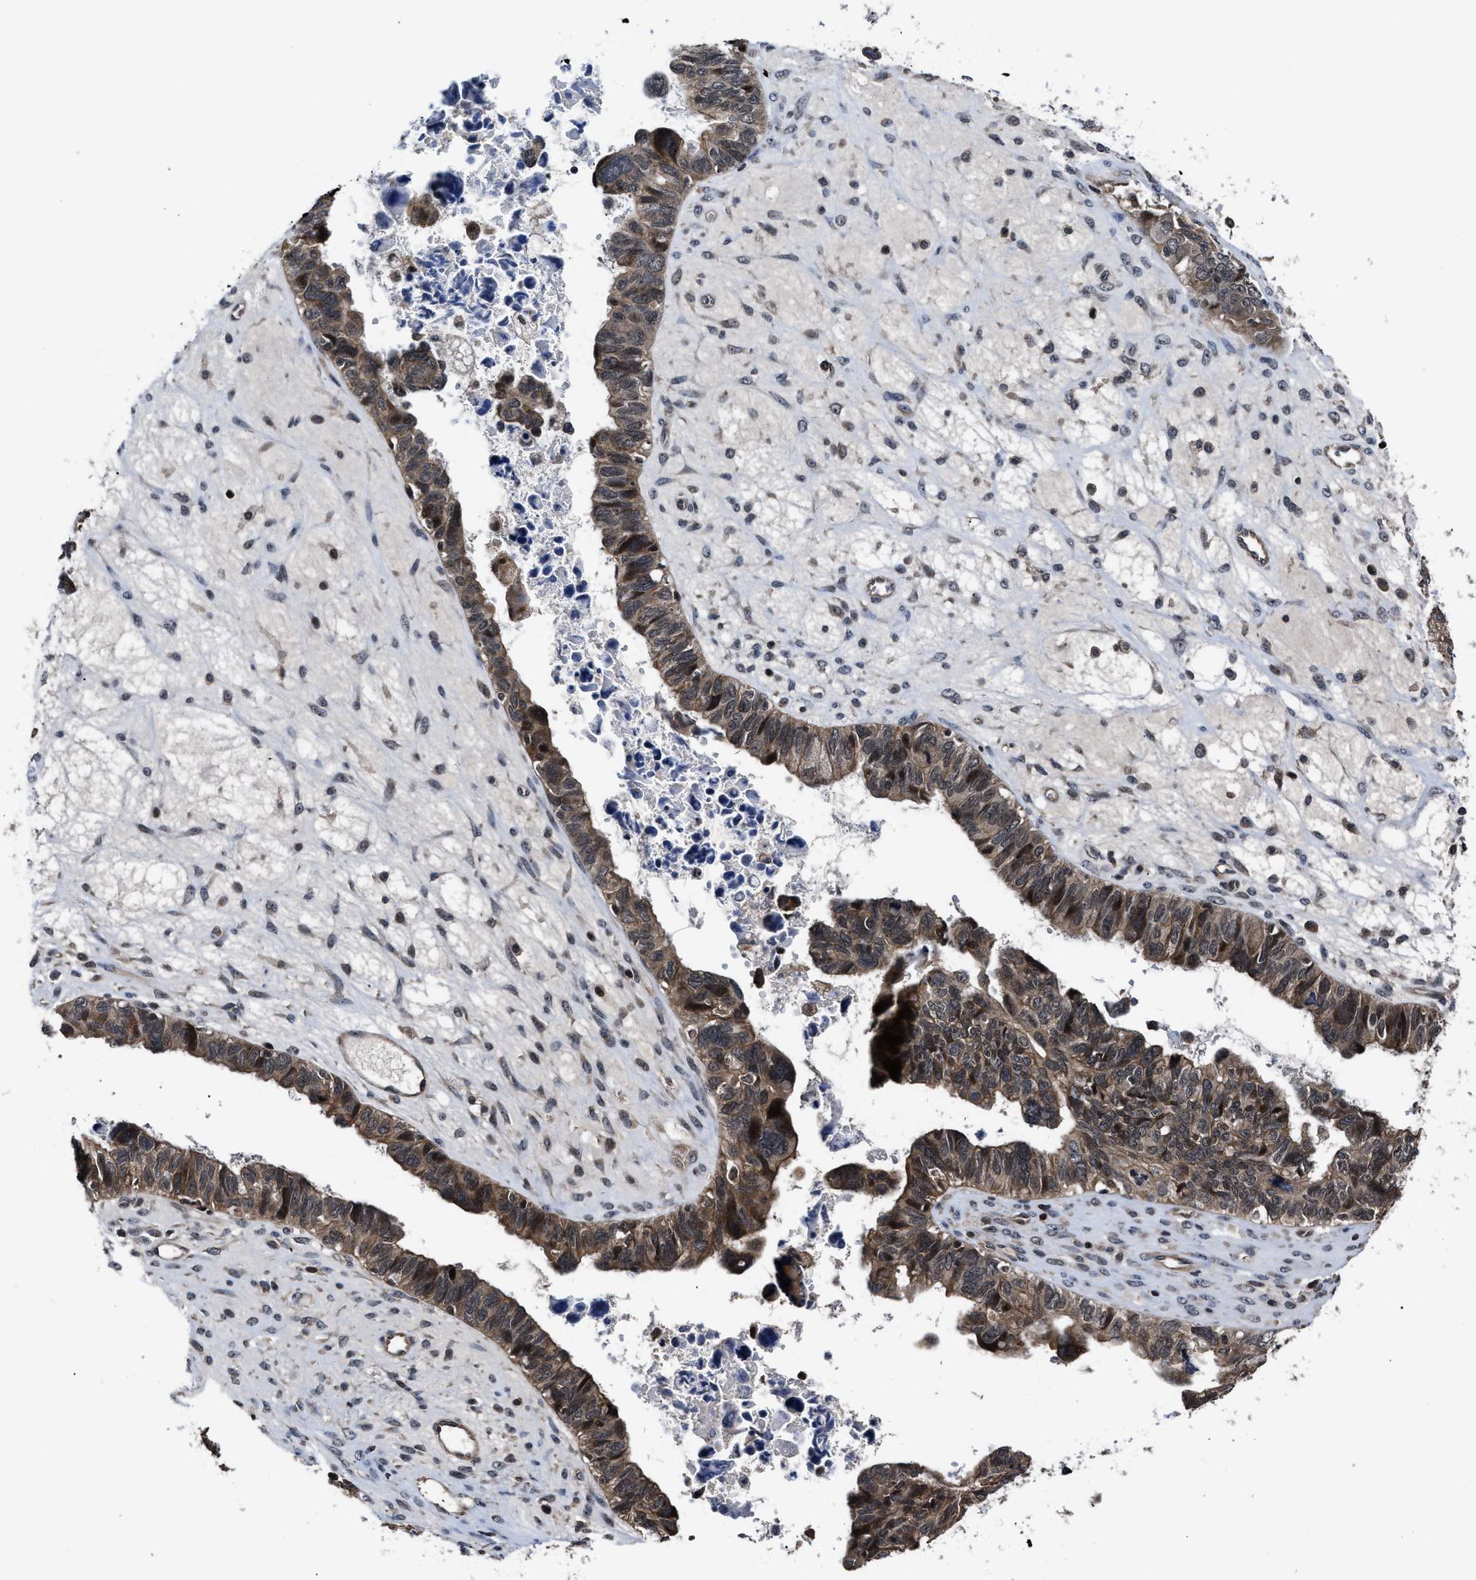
{"staining": {"intensity": "weak", "quantity": ">75%", "location": "cytoplasmic/membranous"}, "tissue": "ovarian cancer", "cell_type": "Tumor cells", "image_type": "cancer", "snomed": [{"axis": "morphology", "description": "Cystadenocarcinoma, serous, NOS"}, {"axis": "topography", "description": "Ovary"}], "caption": "Ovarian cancer was stained to show a protein in brown. There is low levels of weak cytoplasmic/membranous expression in about >75% of tumor cells. (Brightfield microscopy of DAB IHC at high magnification).", "gene": "DNAJC14", "patient": {"sex": "female", "age": 79}}